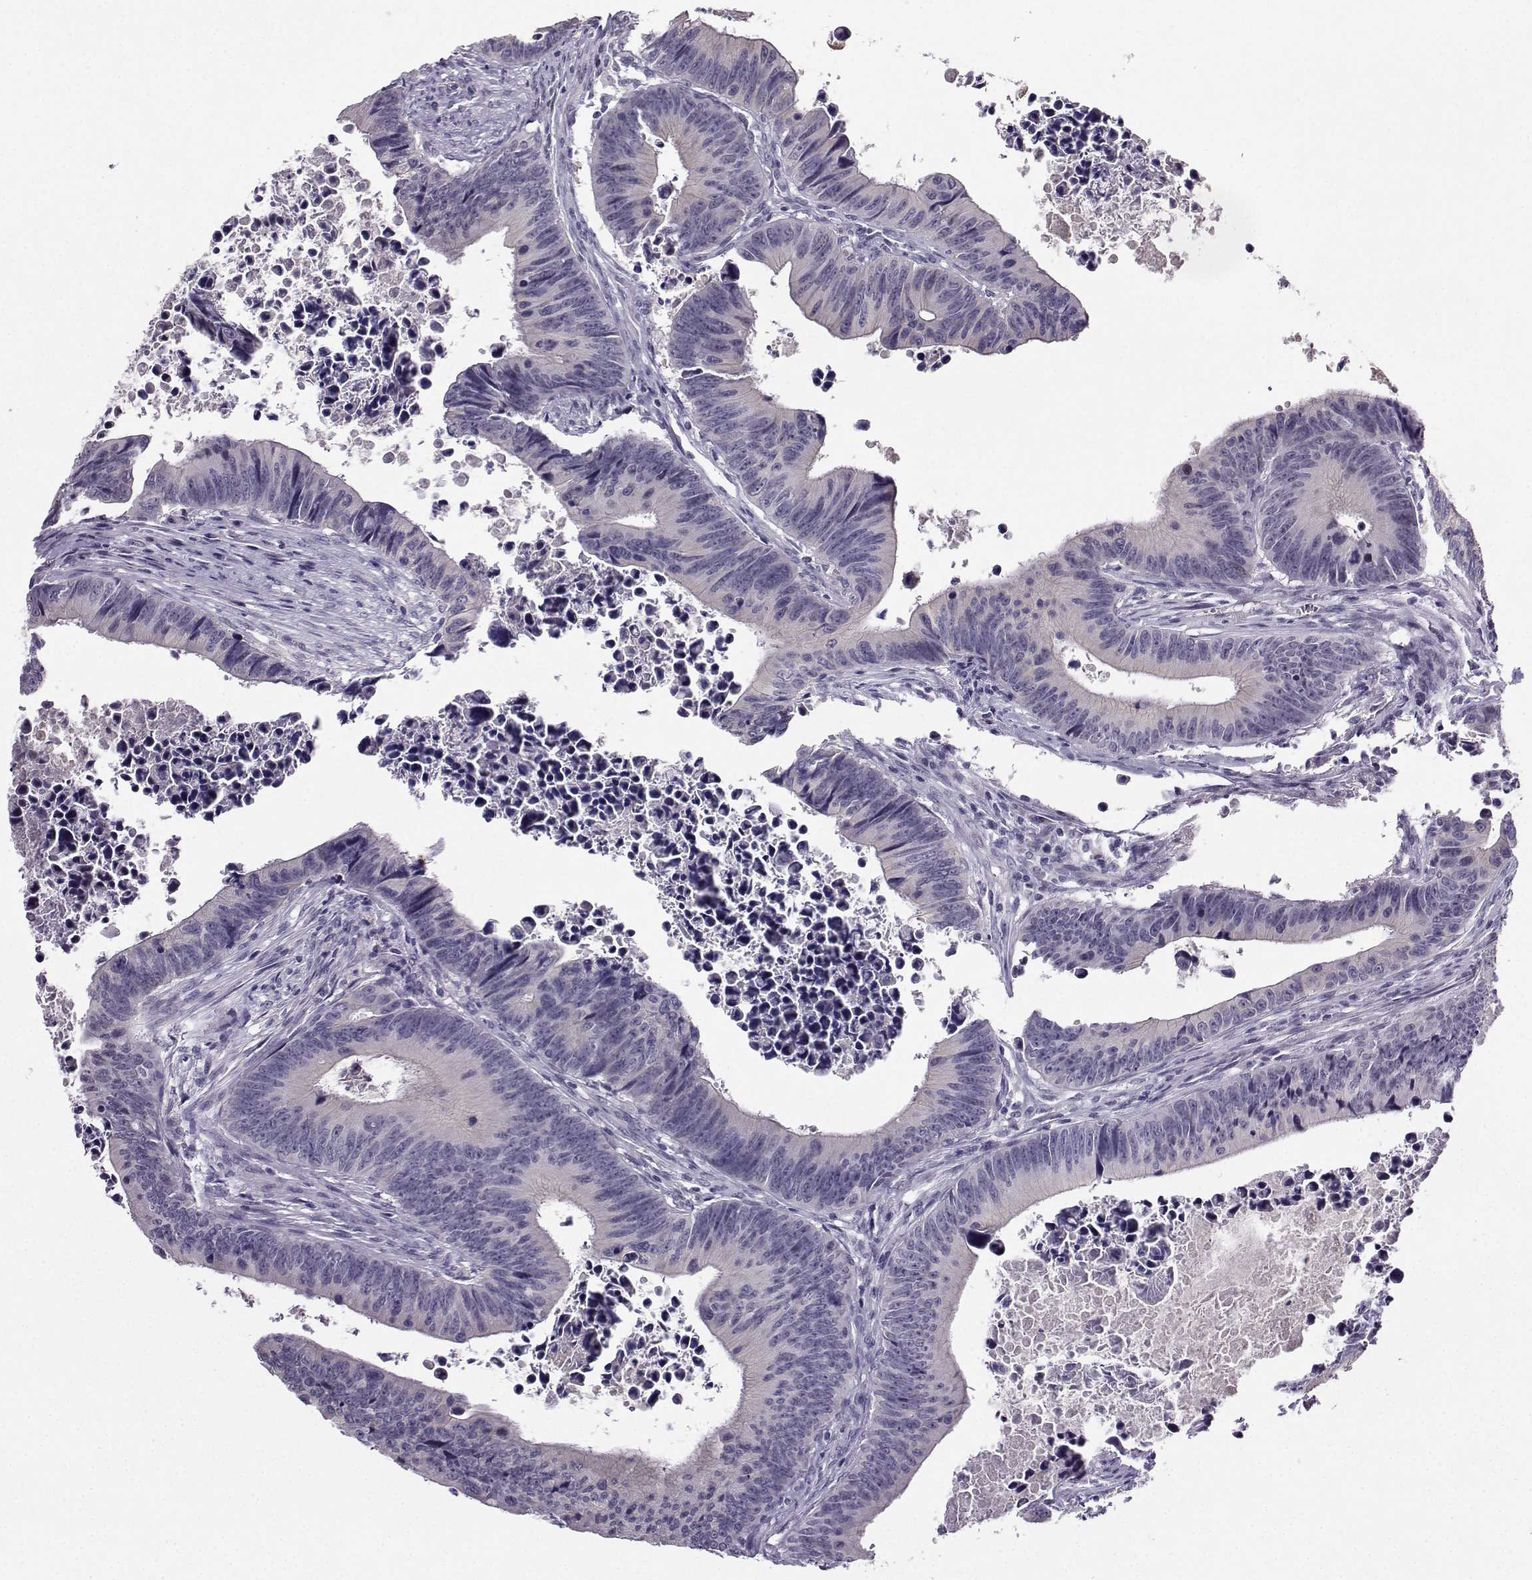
{"staining": {"intensity": "negative", "quantity": "none", "location": "none"}, "tissue": "colorectal cancer", "cell_type": "Tumor cells", "image_type": "cancer", "snomed": [{"axis": "morphology", "description": "Adenocarcinoma, NOS"}, {"axis": "topography", "description": "Colon"}], "caption": "This is a photomicrograph of IHC staining of colorectal adenocarcinoma, which shows no positivity in tumor cells.", "gene": "LIN28A", "patient": {"sex": "female", "age": 87}}